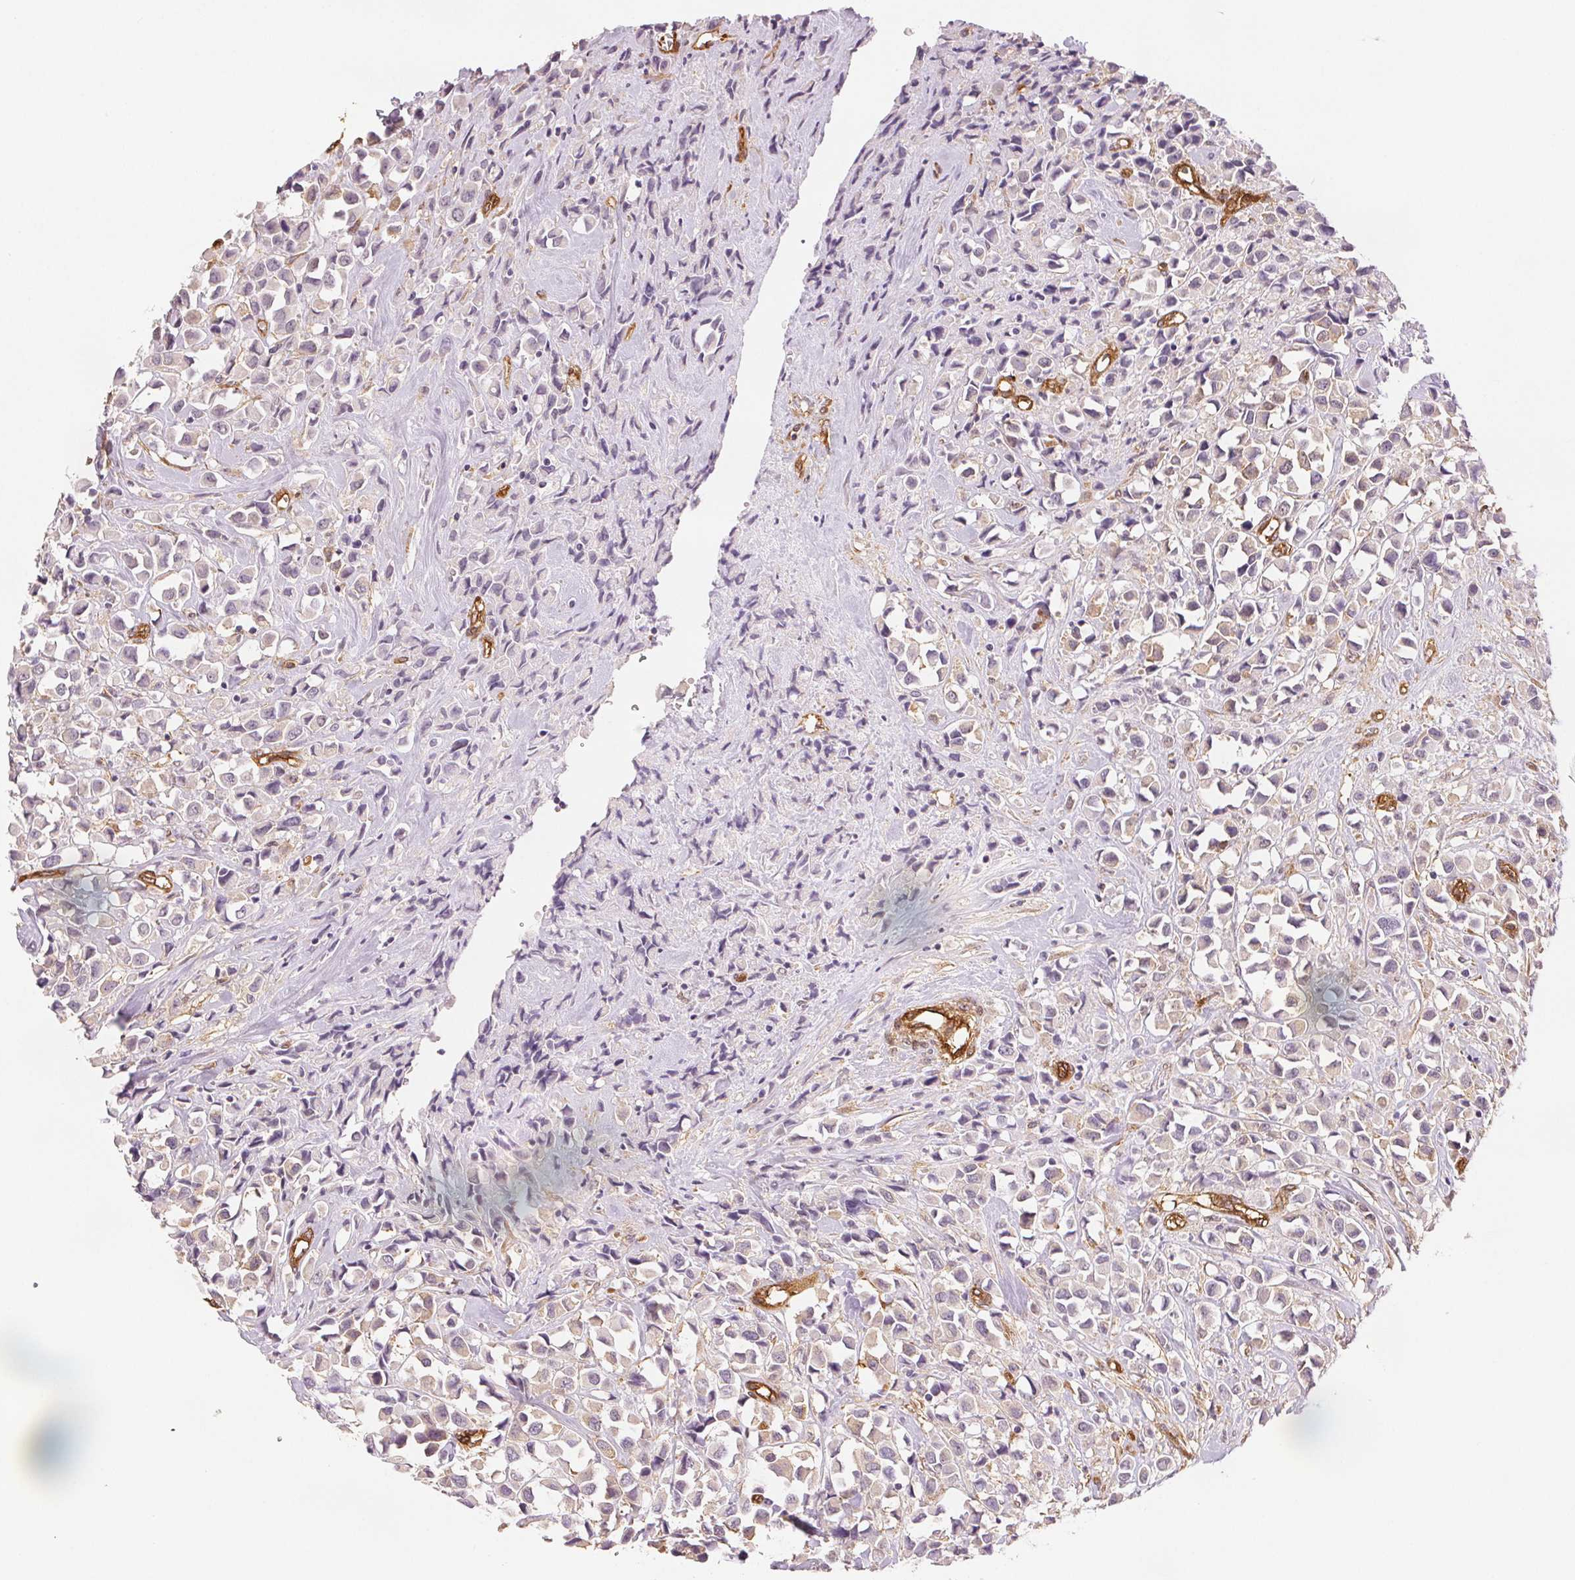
{"staining": {"intensity": "negative", "quantity": "none", "location": "none"}, "tissue": "breast cancer", "cell_type": "Tumor cells", "image_type": "cancer", "snomed": [{"axis": "morphology", "description": "Duct carcinoma"}, {"axis": "topography", "description": "Breast"}], "caption": "The immunohistochemistry (IHC) micrograph has no significant positivity in tumor cells of intraductal carcinoma (breast) tissue. (Immunohistochemistry, brightfield microscopy, high magnification).", "gene": "DIAPH2", "patient": {"sex": "female", "age": 61}}